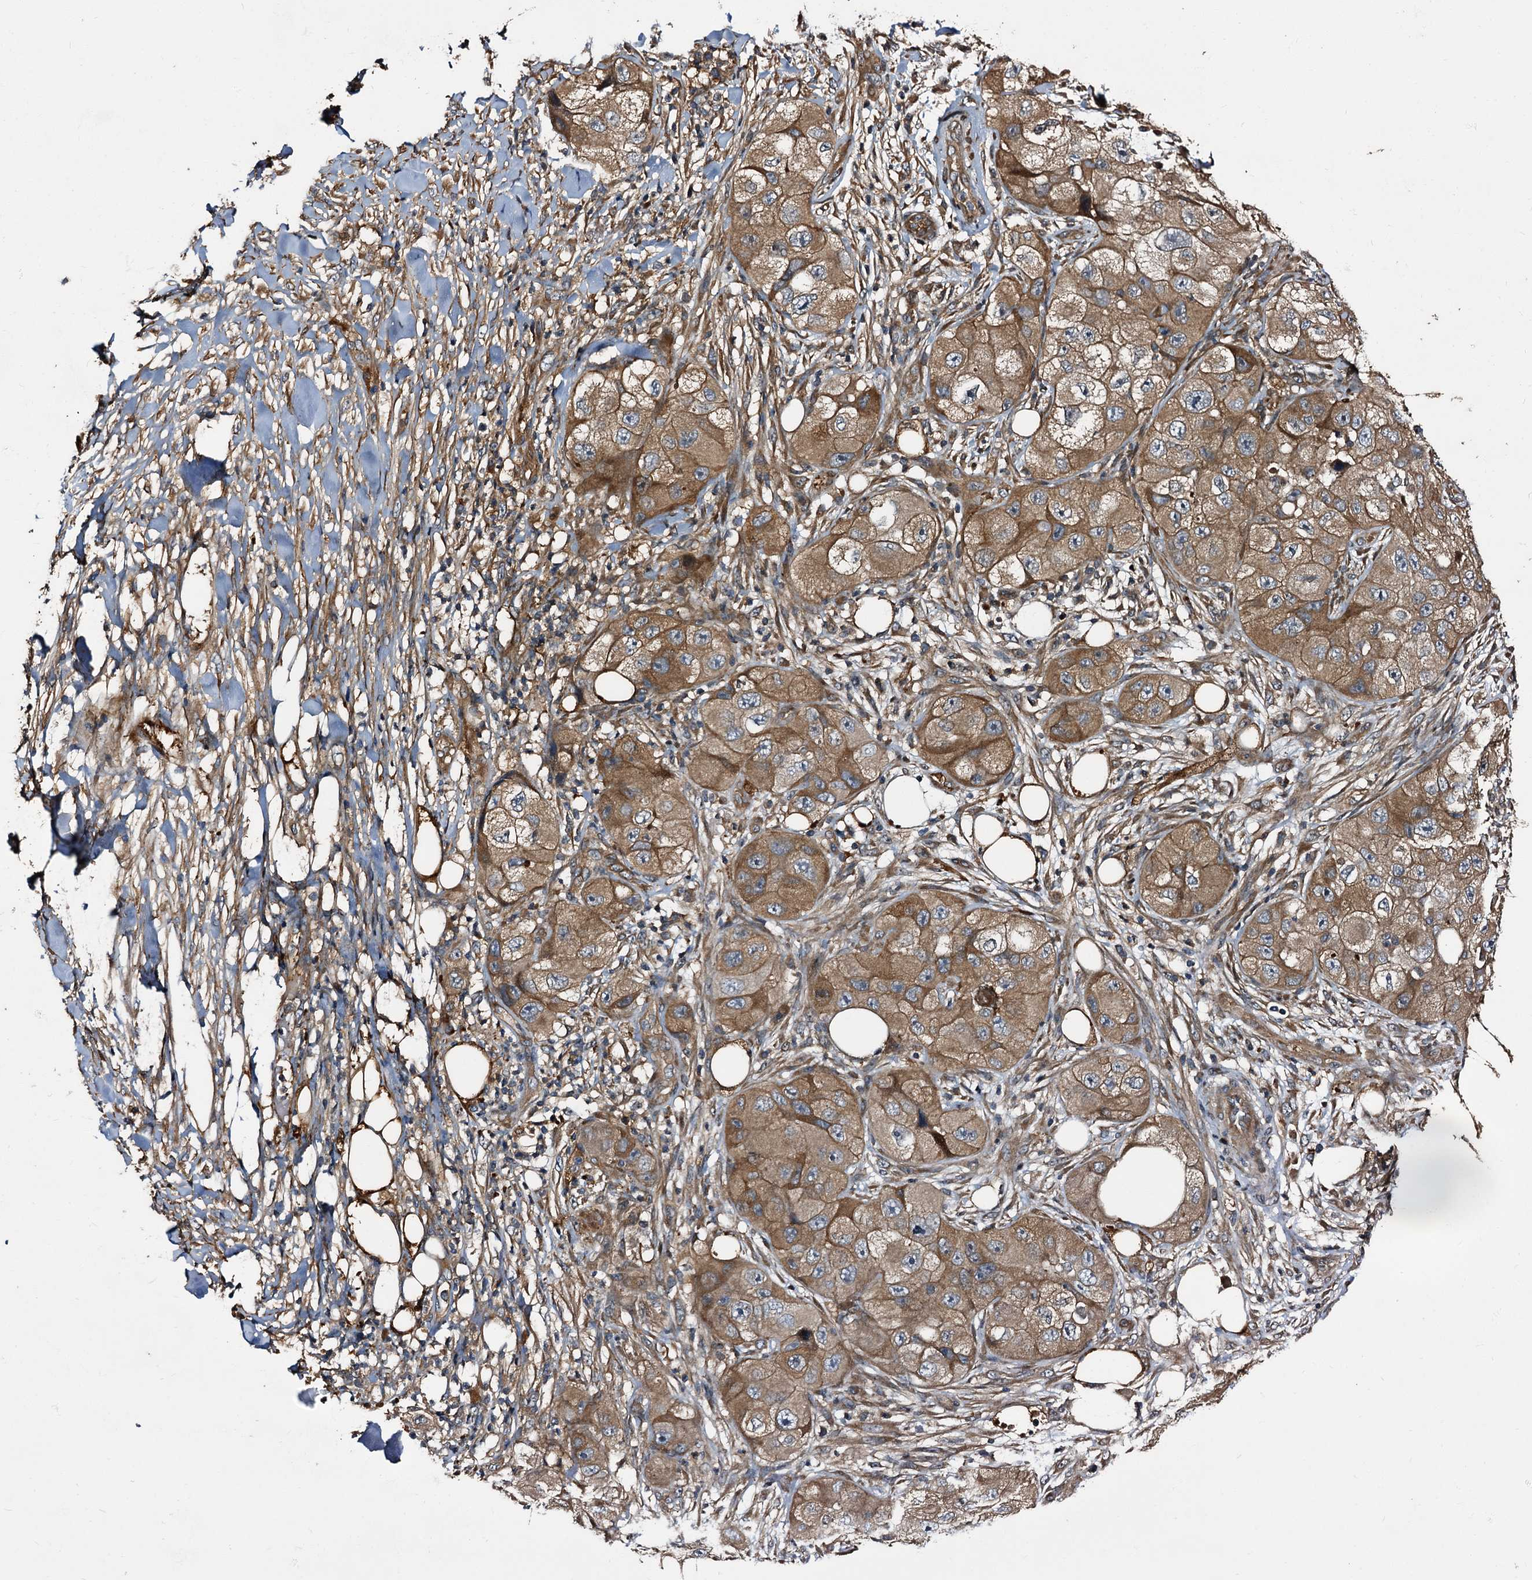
{"staining": {"intensity": "moderate", "quantity": ">75%", "location": "cytoplasmic/membranous"}, "tissue": "skin cancer", "cell_type": "Tumor cells", "image_type": "cancer", "snomed": [{"axis": "morphology", "description": "Squamous cell carcinoma, NOS"}, {"axis": "topography", "description": "Skin"}, {"axis": "topography", "description": "Subcutis"}], "caption": "IHC (DAB) staining of human skin cancer (squamous cell carcinoma) exhibits moderate cytoplasmic/membranous protein staining in approximately >75% of tumor cells.", "gene": "PEX5", "patient": {"sex": "male", "age": 73}}